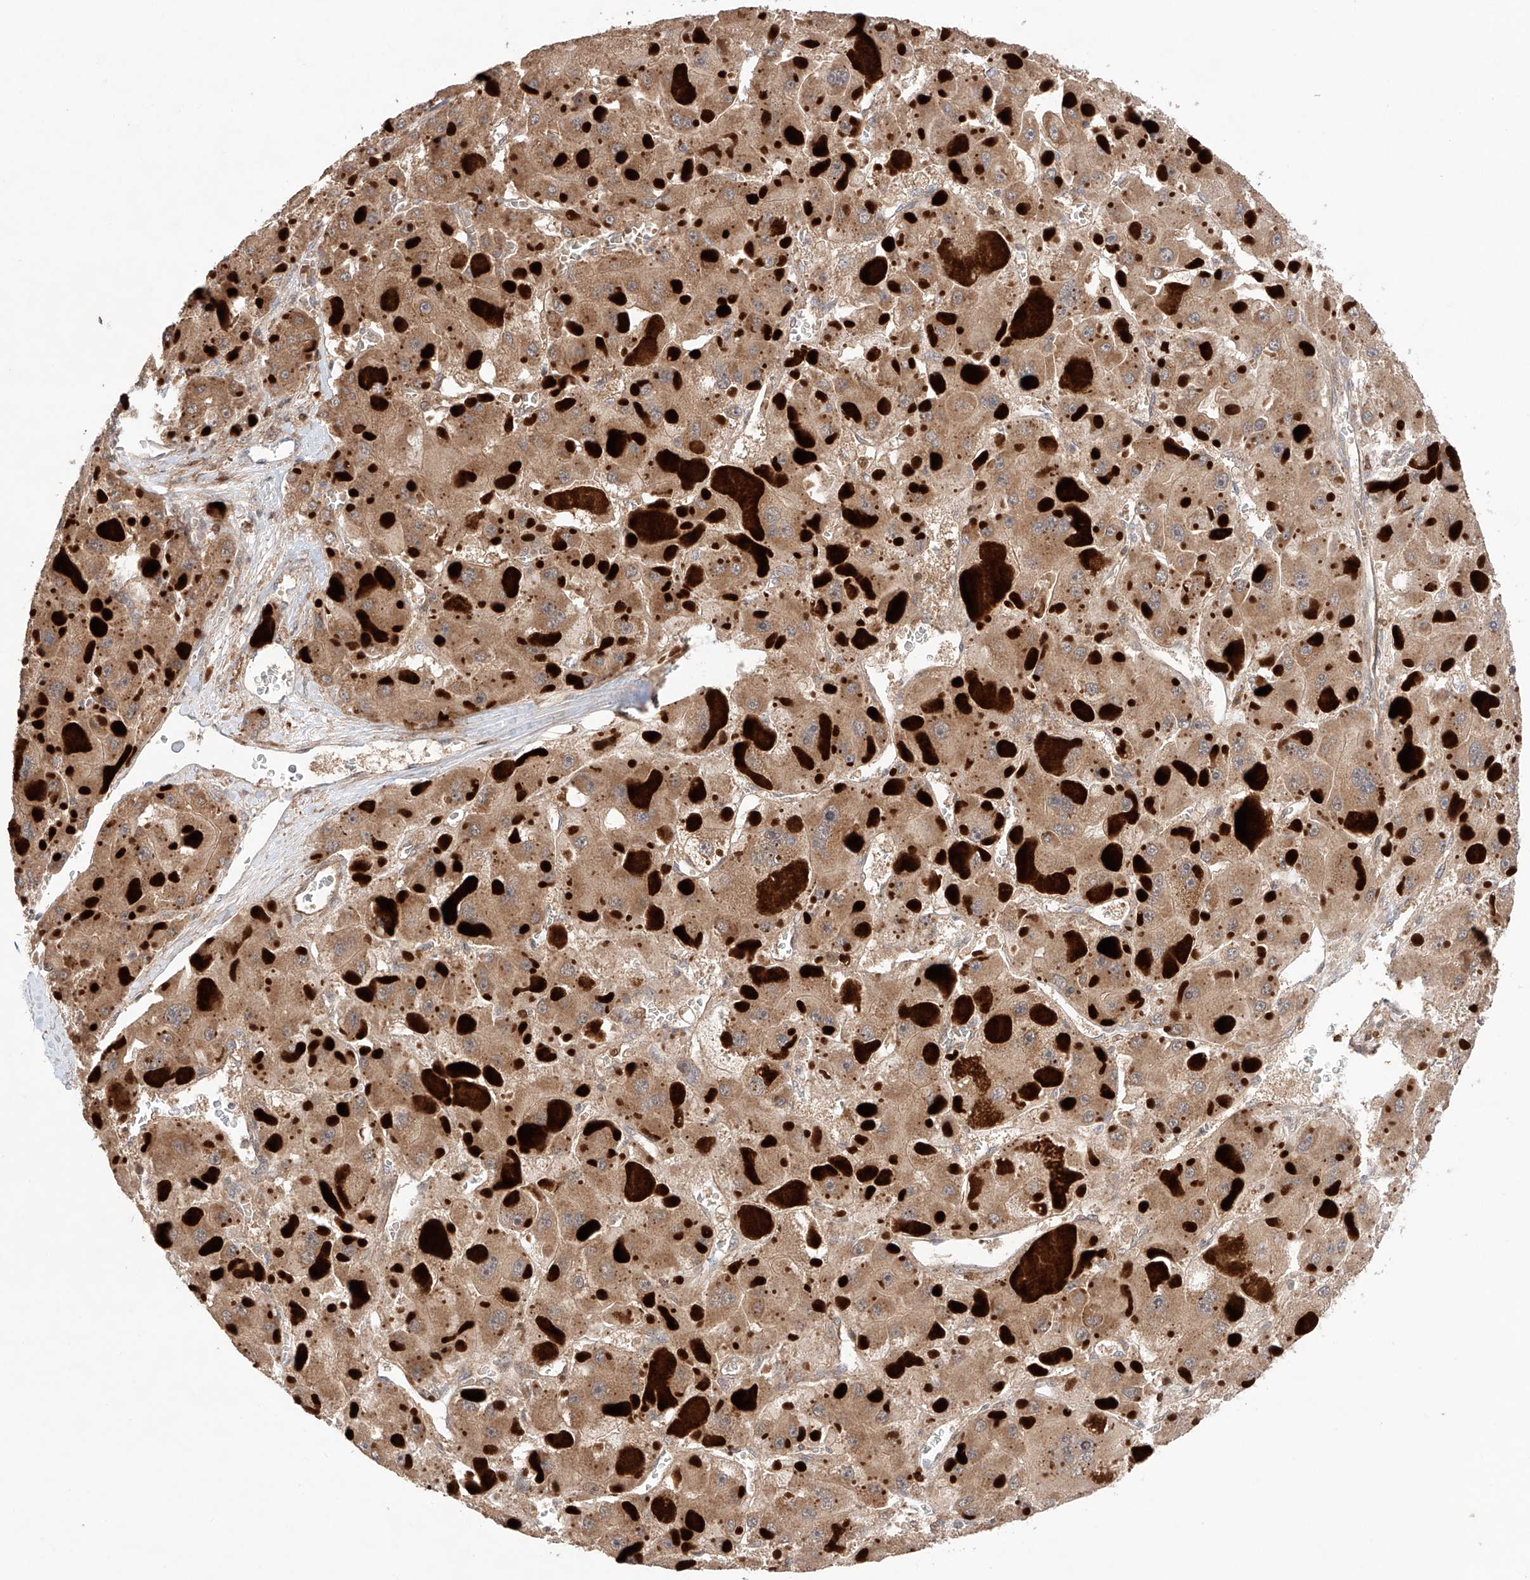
{"staining": {"intensity": "moderate", "quantity": ">75%", "location": "cytoplasmic/membranous"}, "tissue": "liver cancer", "cell_type": "Tumor cells", "image_type": "cancer", "snomed": [{"axis": "morphology", "description": "Carcinoma, Hepatocellular, NOS"}, {"axis": "topography", "description": "Liver"}], "caption": "Tumor cells display medium levels of moderate cytoplasmic/membranous expression in approximately >75% of cells in human liver cancer.", "gene": "IGSF22", "patient": {"sex": "female", "age": 73}}